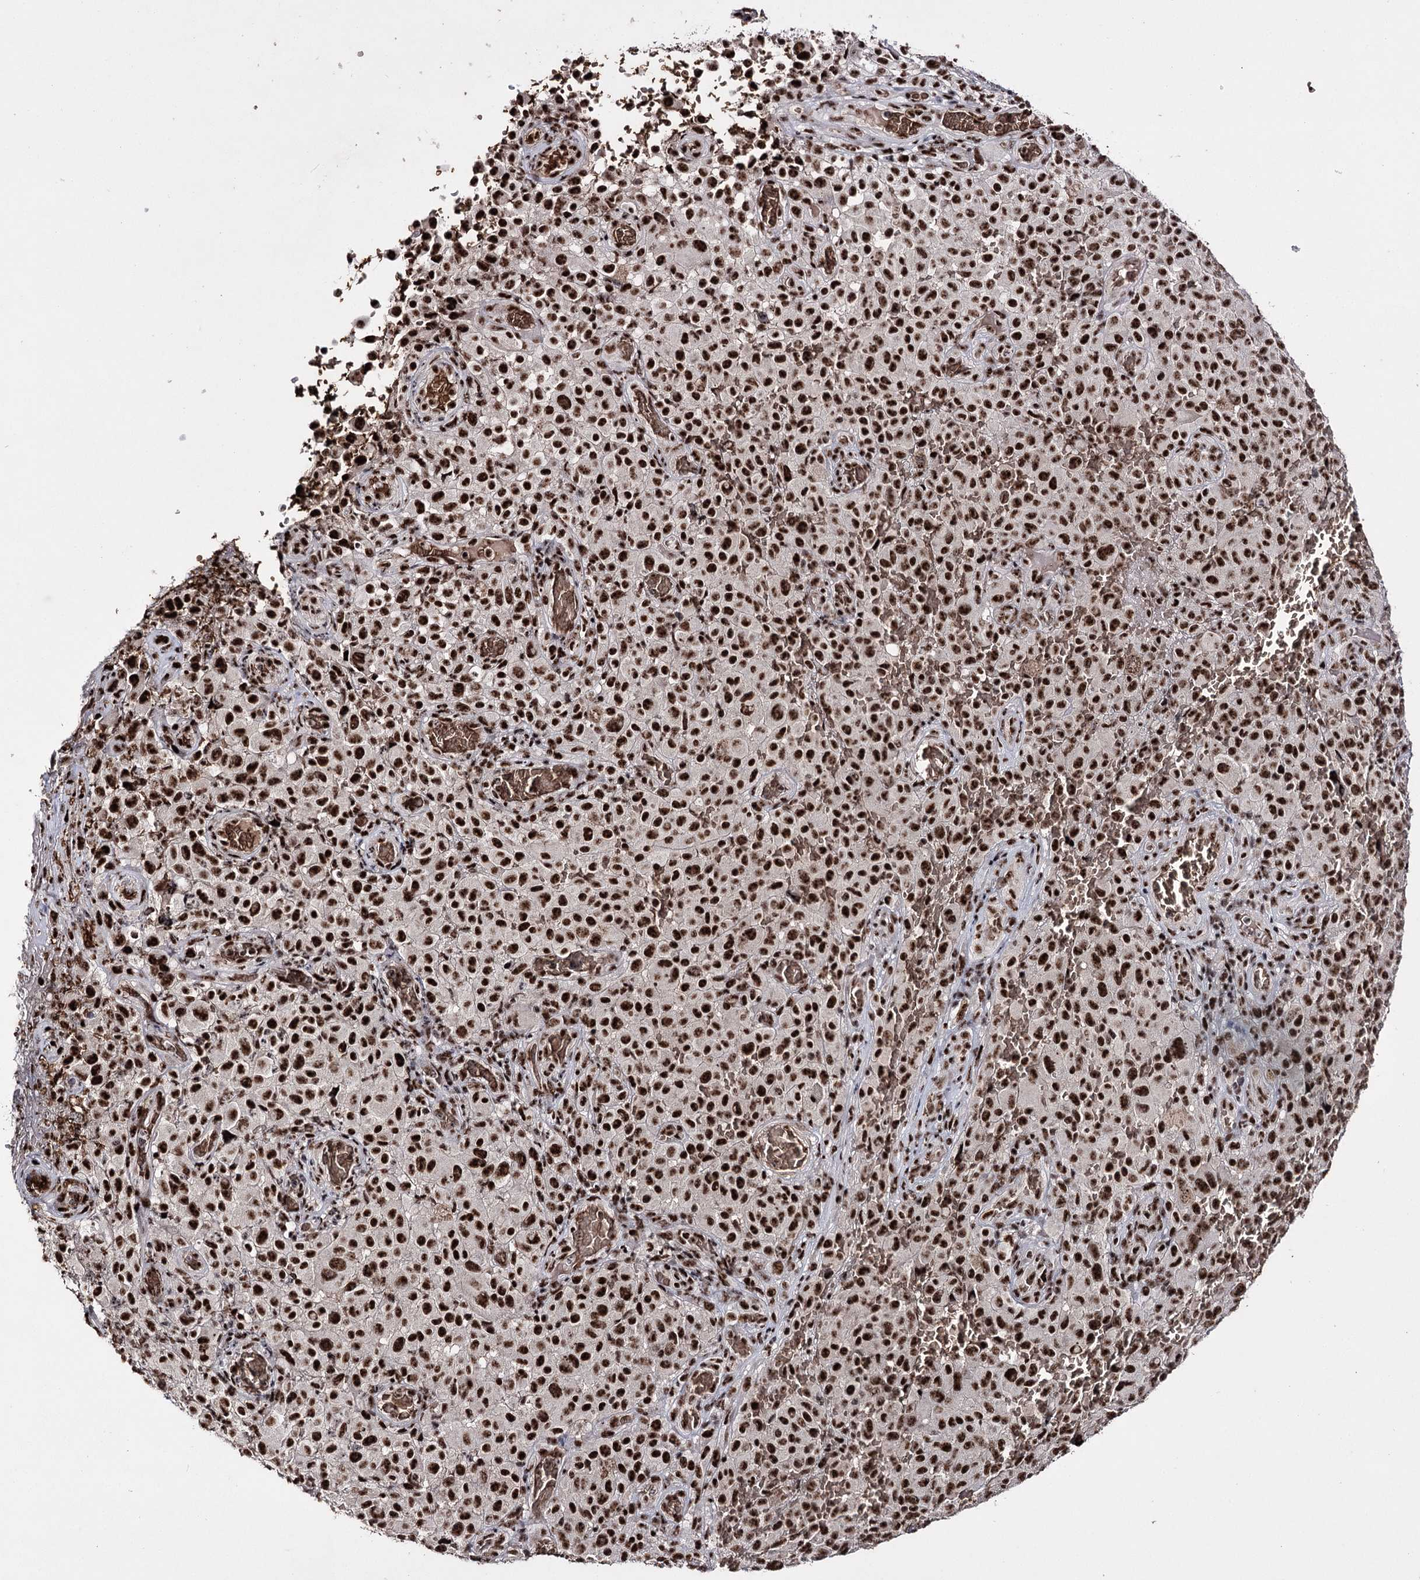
{"staining": {"intensity": "strong", "quantity": ">75%", "location": "nuclear"}, "tissue": "melanoma", "cell_type": "Tumor cells", "image_type": "cancer", "snomed": [{"axis": "morphology", "description": "Malignant melanoma, NOS"}, {"axis": "topography", "description": "Skin"}], "caption": "Immunohistochemical staining of melanoma displays high levels of strong nuclear protein expression in approximately >75% of tumor cells. (DAB = brown stain, brightfield microscopy at high magnification).", "gene": "PRPF40A", "patient": {"sex": "female", "age": 82}}